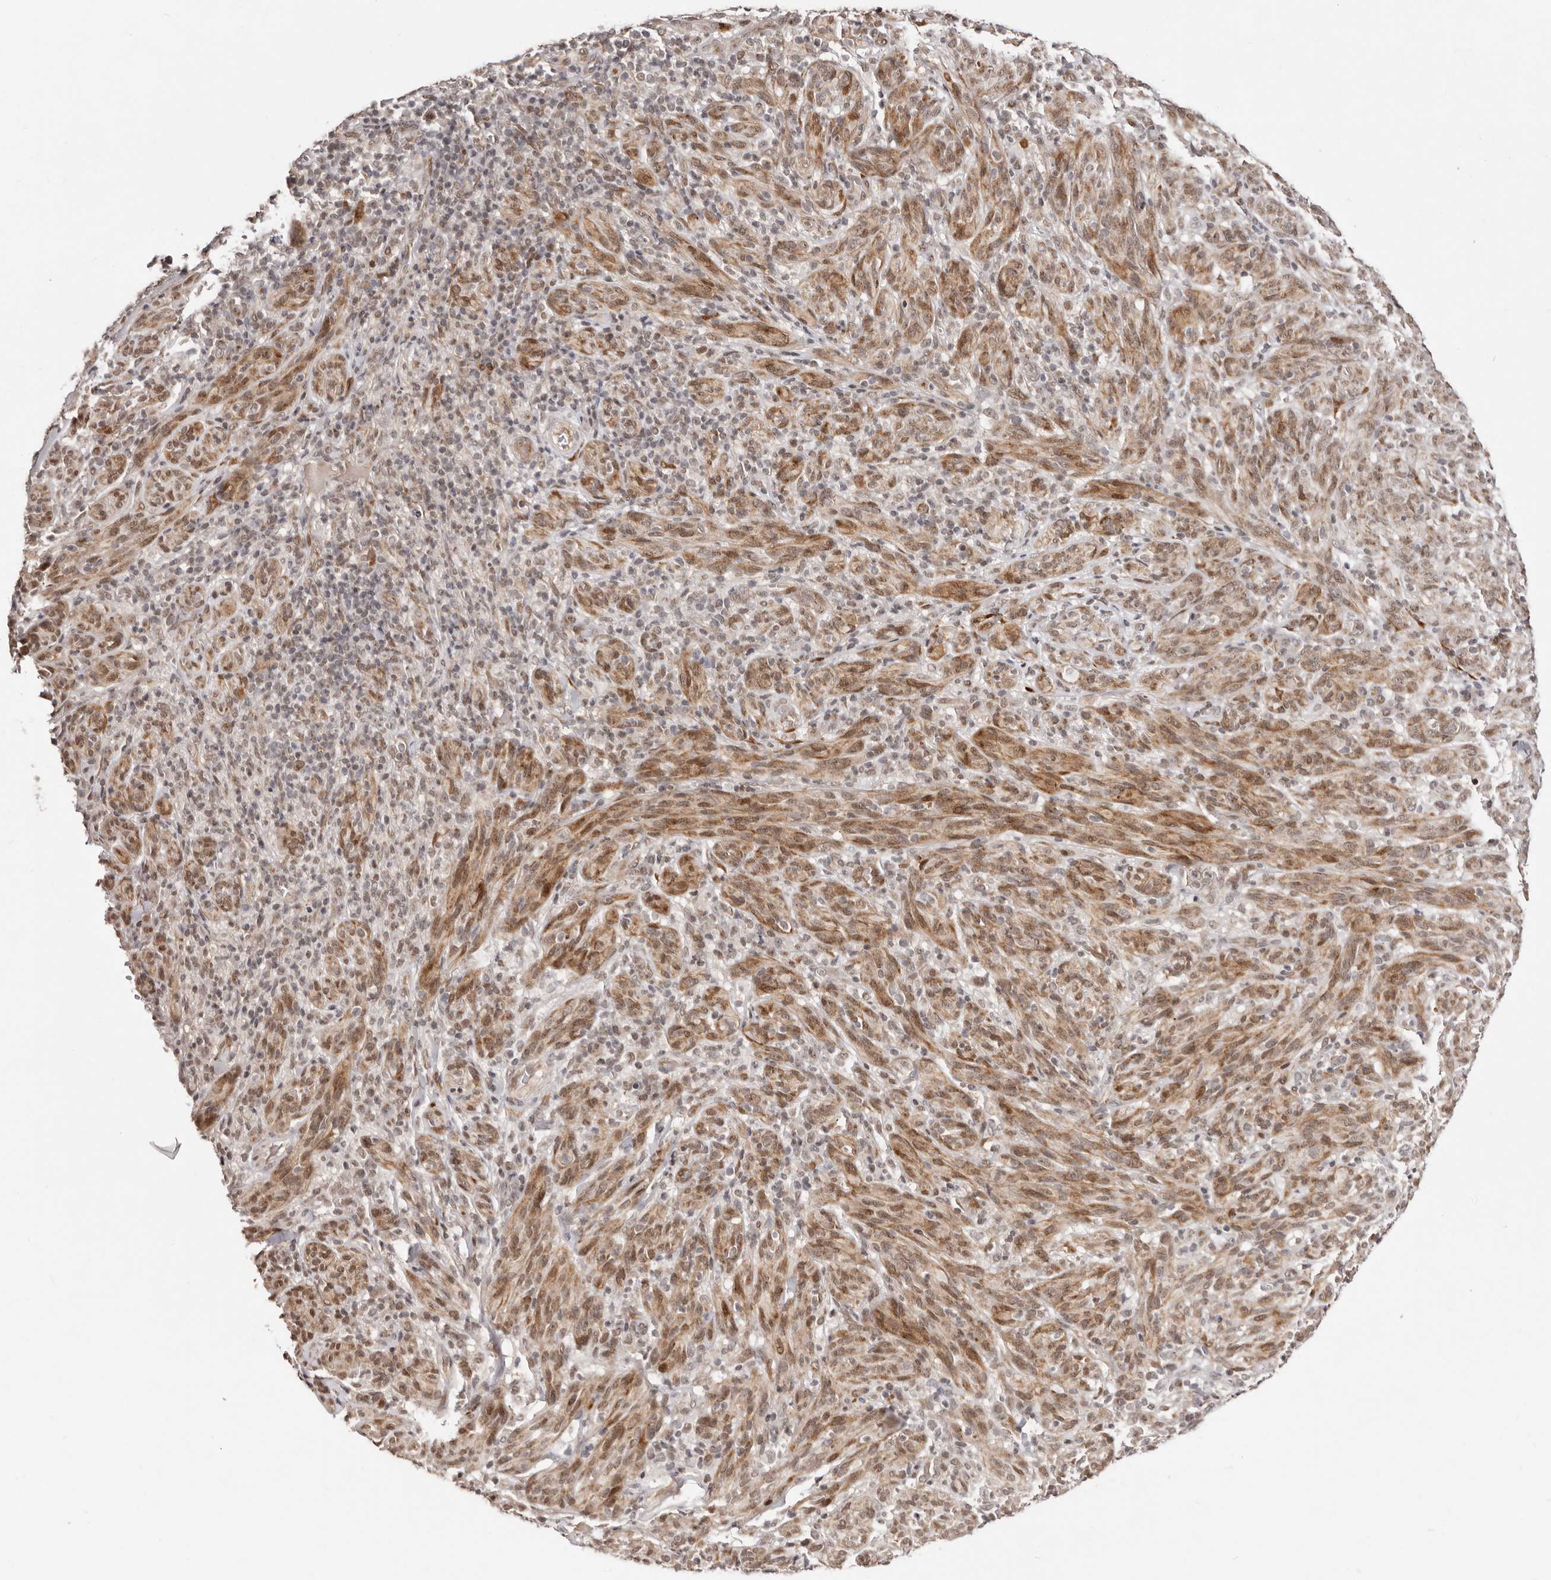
{"staining": {"intensity": "moderate", "quantity": ">75%", "location": "cytoplasmic/membranous,nuclear"}, "tissue": "melanoma", "cell_type": "Tumor cells", "image_type": "cancer", "snomed": [{"axis": "morphology", "description": "Malignant melanoma, NOS"}, {"axis": "topography", "description": "Skin of head"}], "caption": "This image exhibits immunohistochemistry (IHC) staining of melanoma, with medium moderate cytoplasmic/membranous and nuclear expression in about >75% of tumor cells.", "gene": "SRCAP", "patient": {"sex": "male", "age": 96}}